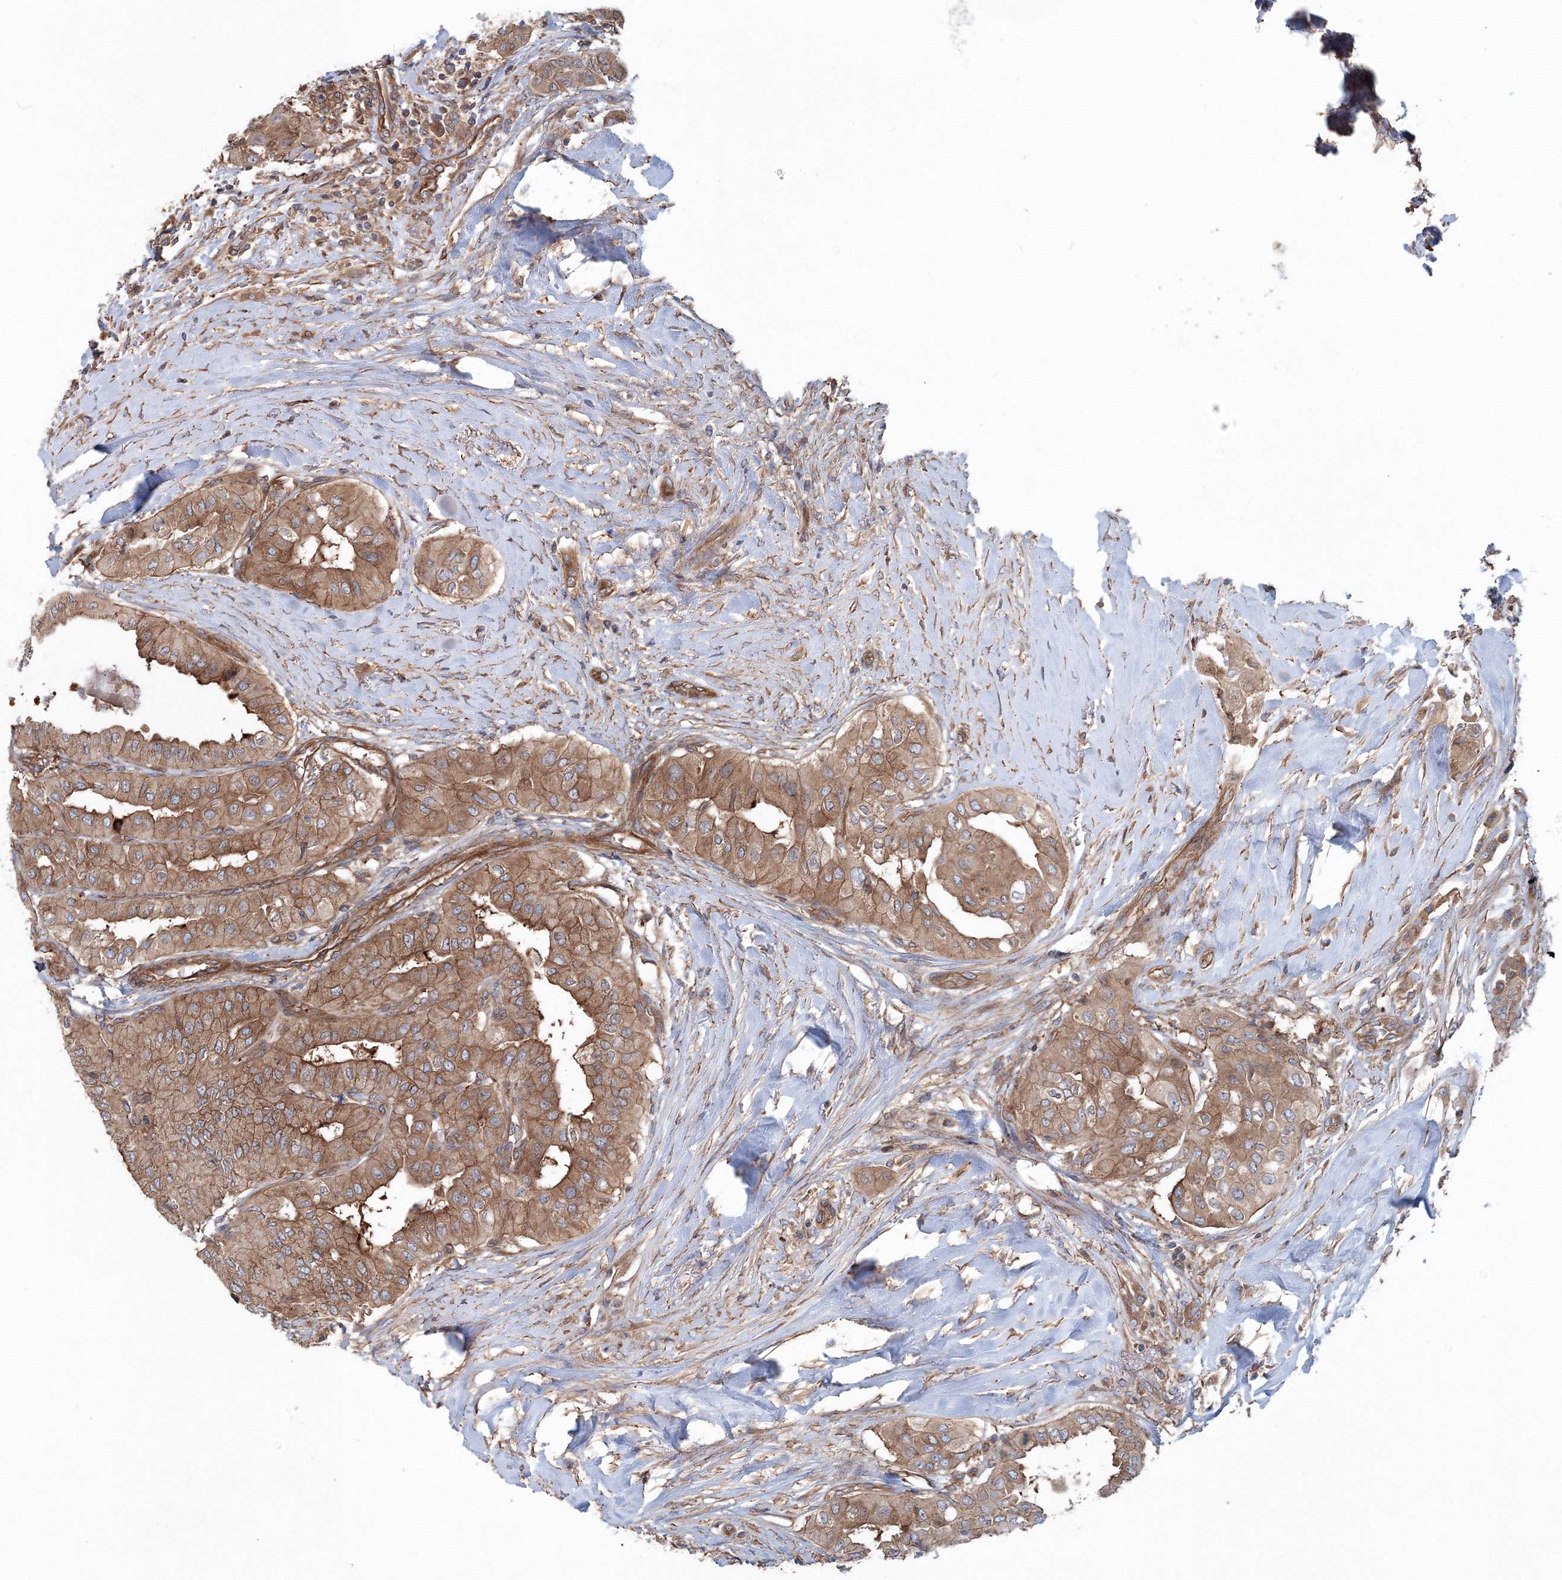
{"staining": {"intensity": "moderate", "quantity": ">75%", "location": "cytoplasmic/membranous"}, "tissue": "thyroid cancer", "cell_type": "Tumor cells", "image_type": "cancer", "snomed": [{"axis": "morphology", "description": "Papillary adenocarcinoma, NOS"}, {"axis": "topography", "description": "Thyroid gland"}], "caption": "Tumor cells exhibit moderate cytoplasmic/membranous positivity in approximately >75% of cells in thyroid papillary adenocarcinoma. The staining was performed using DAB (3,3'-diaminobenzidine) to visualize the protein expression in brown, while the nuclei were stained in blue with hematoxylin (Magnification: 20x).", "gene": "EXOC1", "patient": {"sex": "female", "age": 59}}